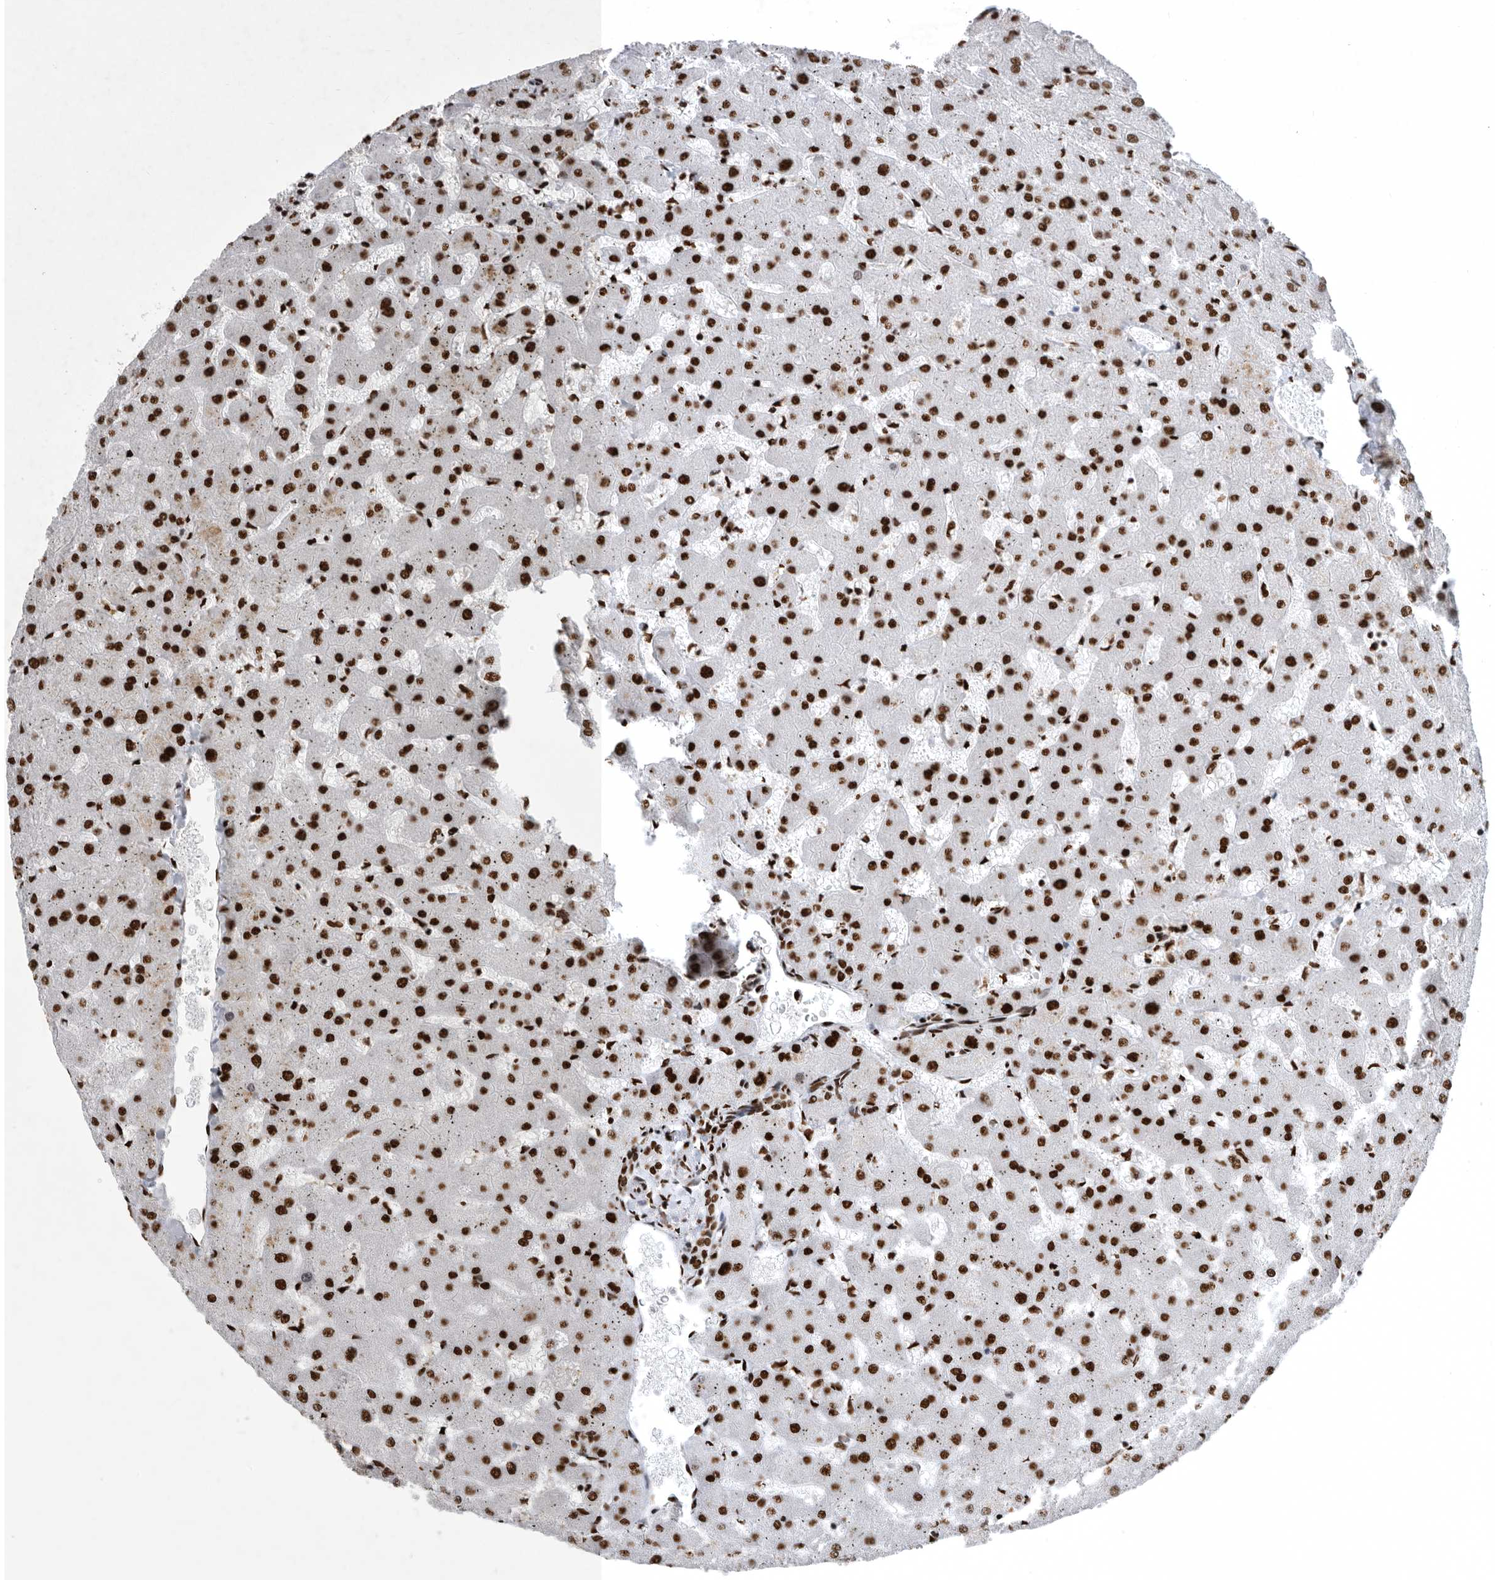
{"staining": {"intensity": "moderate", "quantity": ">75%", "location": "nuclear"}, "tissue": "liver", "cell_type": "Cholangiocytes", "image_type": "normal", "snomed": [{"axis": "morphology", "description": "Normal tissue, NOS"}, {"axis": "topography", "description": "Liver"}], "caption": "Benign liver was stained to show a protein in brown. There is medium levels of moderate nuclear expression in approximately >75% of cholangiocytes. (DAB (3,3'-diaminobenzidine) IHC with brightfield microscopy, high magnification).", "gene": "BCLAF1", "patient": {"sex": "female", "age": 63}}